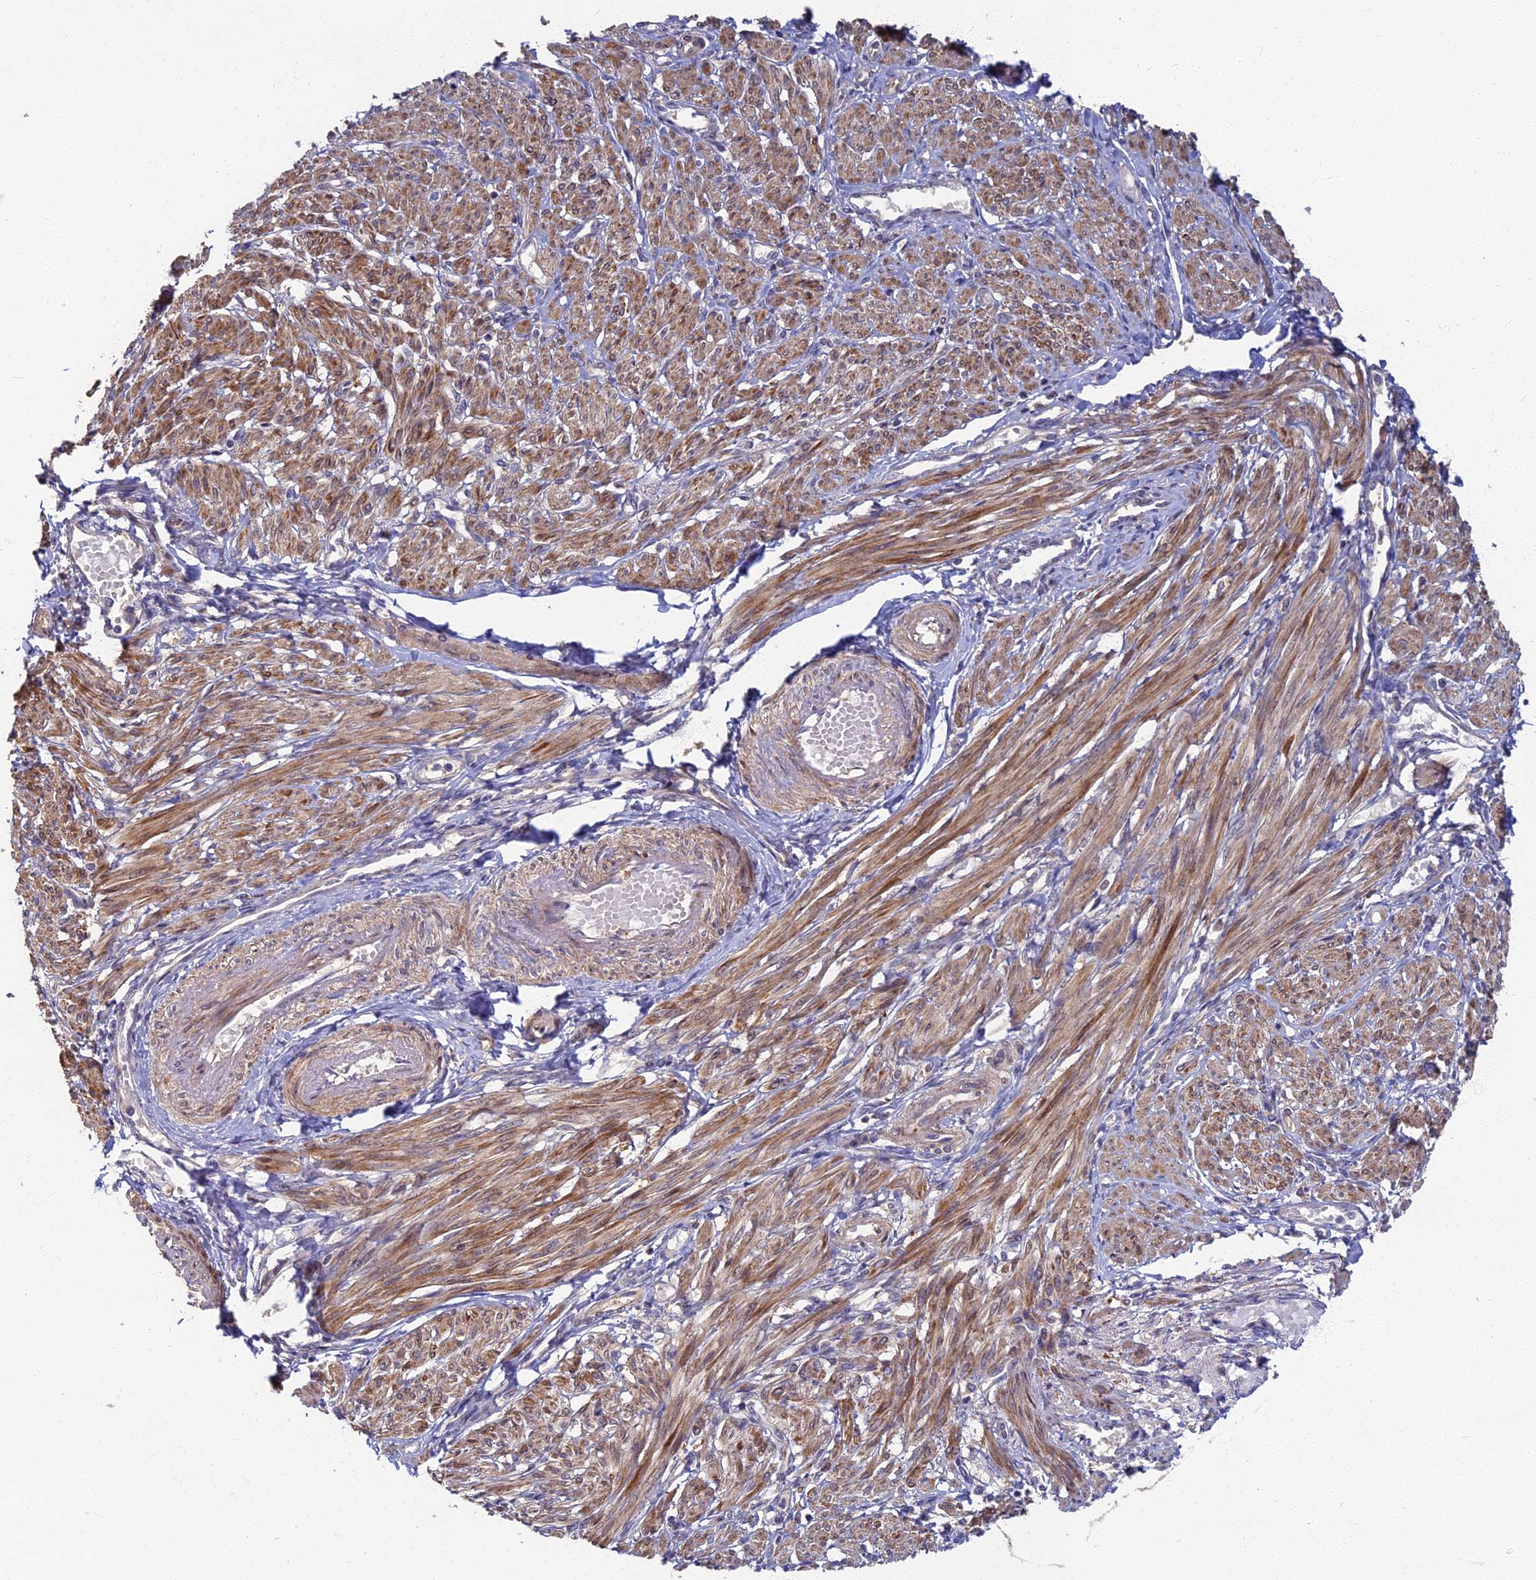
{"staining": {"intensity": "moderate", "quantity": "25%-75%", "location": "cytoplasmic/membranous"}, "tissue": "smooth muscle", "cell_type": "Smooth muscle cells", "image_type": "normal", "snomed": [{"axis": "morphology", "description": "Normal tissue, NOS"}, {"axis": "topography", "description": "Smooth muscle"}], "caption": "A micrograph of smooth muscle stained for a protein shows moderate cytoplasmic/membranous brown staining in smooth muscle cells. (DAB IHC, brown staining for protein, blue staining for nuclei).", "gene": "RSPH3", "patient": {"sex": "female", "age": 39}}